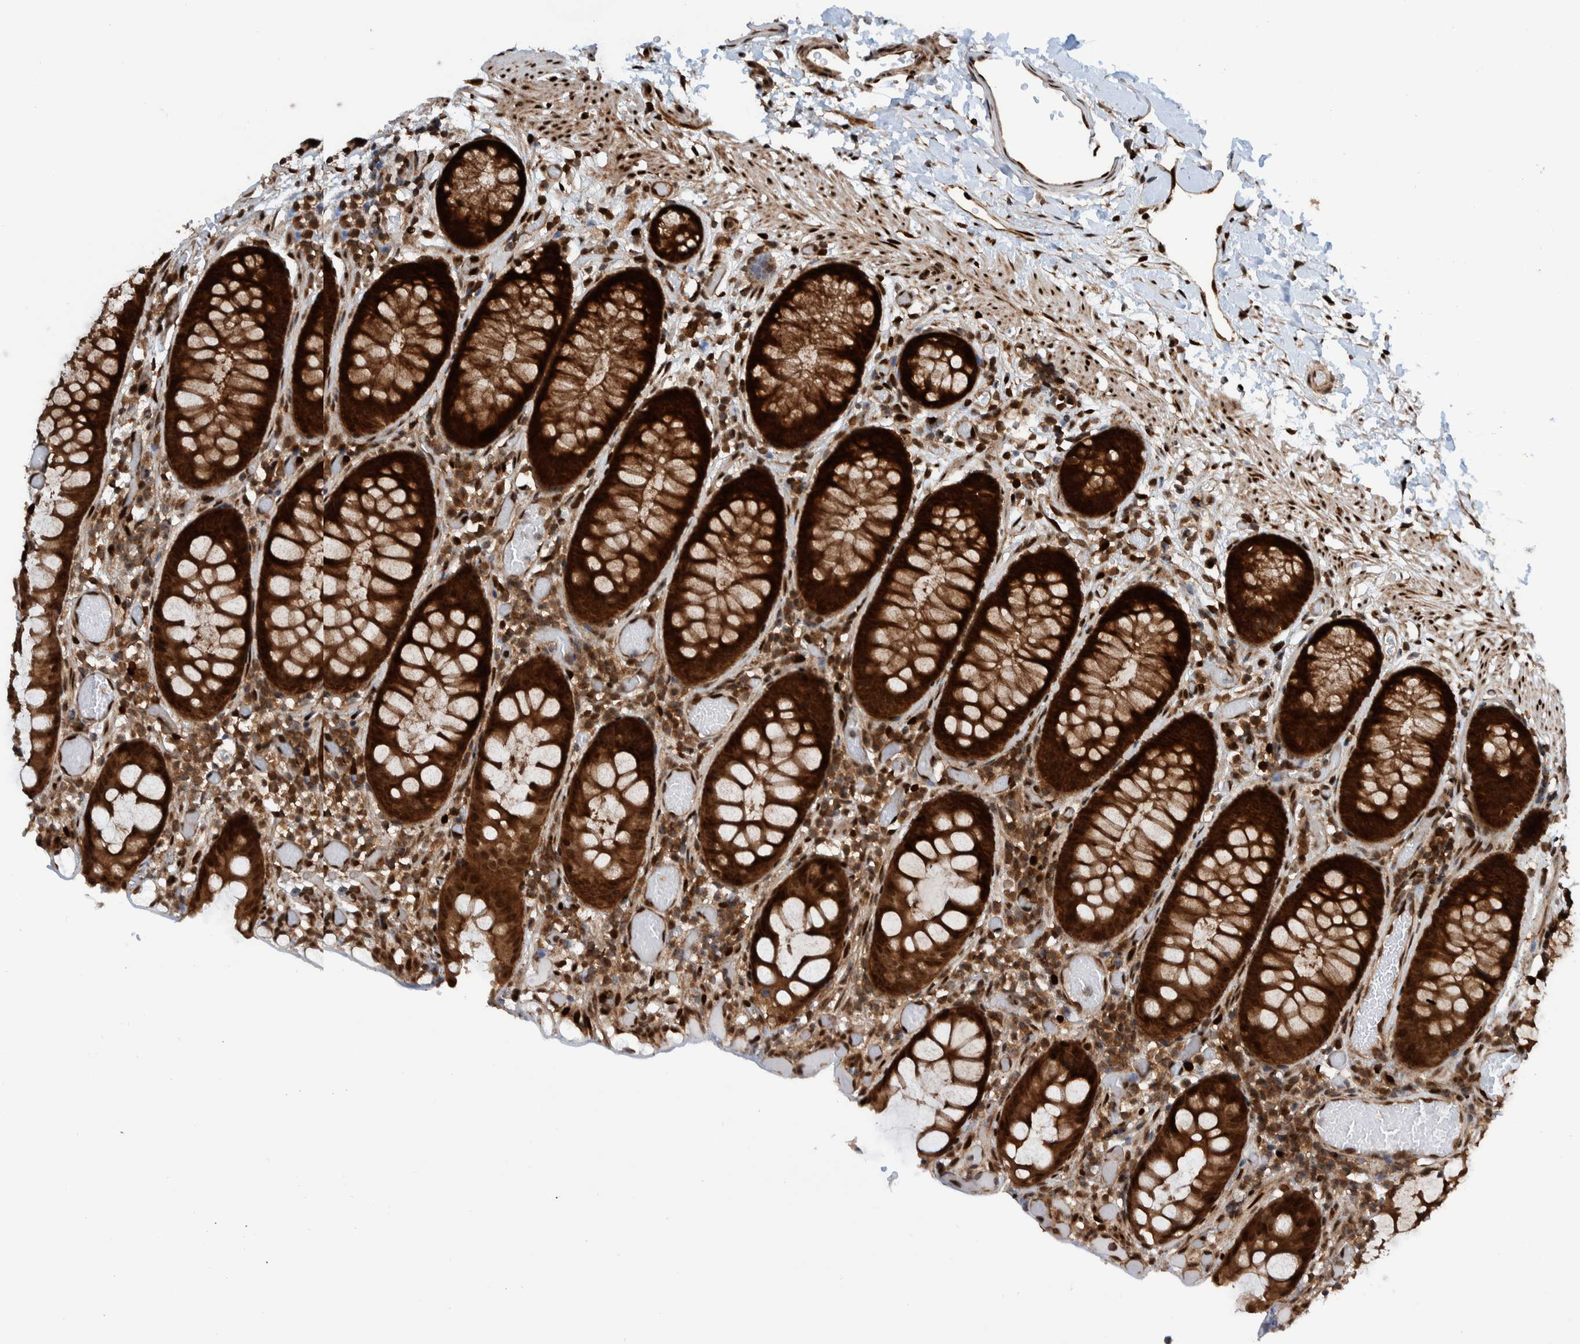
{"staining": {"intensity": "strong", "quantity": ">75%", "location": "cytoplasmic/membranous,nuclear"}, "tissue": "colon", "cell_type": "Endothelial cells", "image_type": "normal", "snomed": [{"axis": "morphology", "description": "Normal tissue, NOS"}, {"axis": "topography", "description": "Colon"}], "caption": "IHC micrograph of benign human colon stained for a protein (brown), which reveals high levels of strong cytoplasmic/membranous,nuclear positivity in about >75% of endothelial cells.", "gene": "ZNF366", "patient": {"sex": "male", "age": 14}}